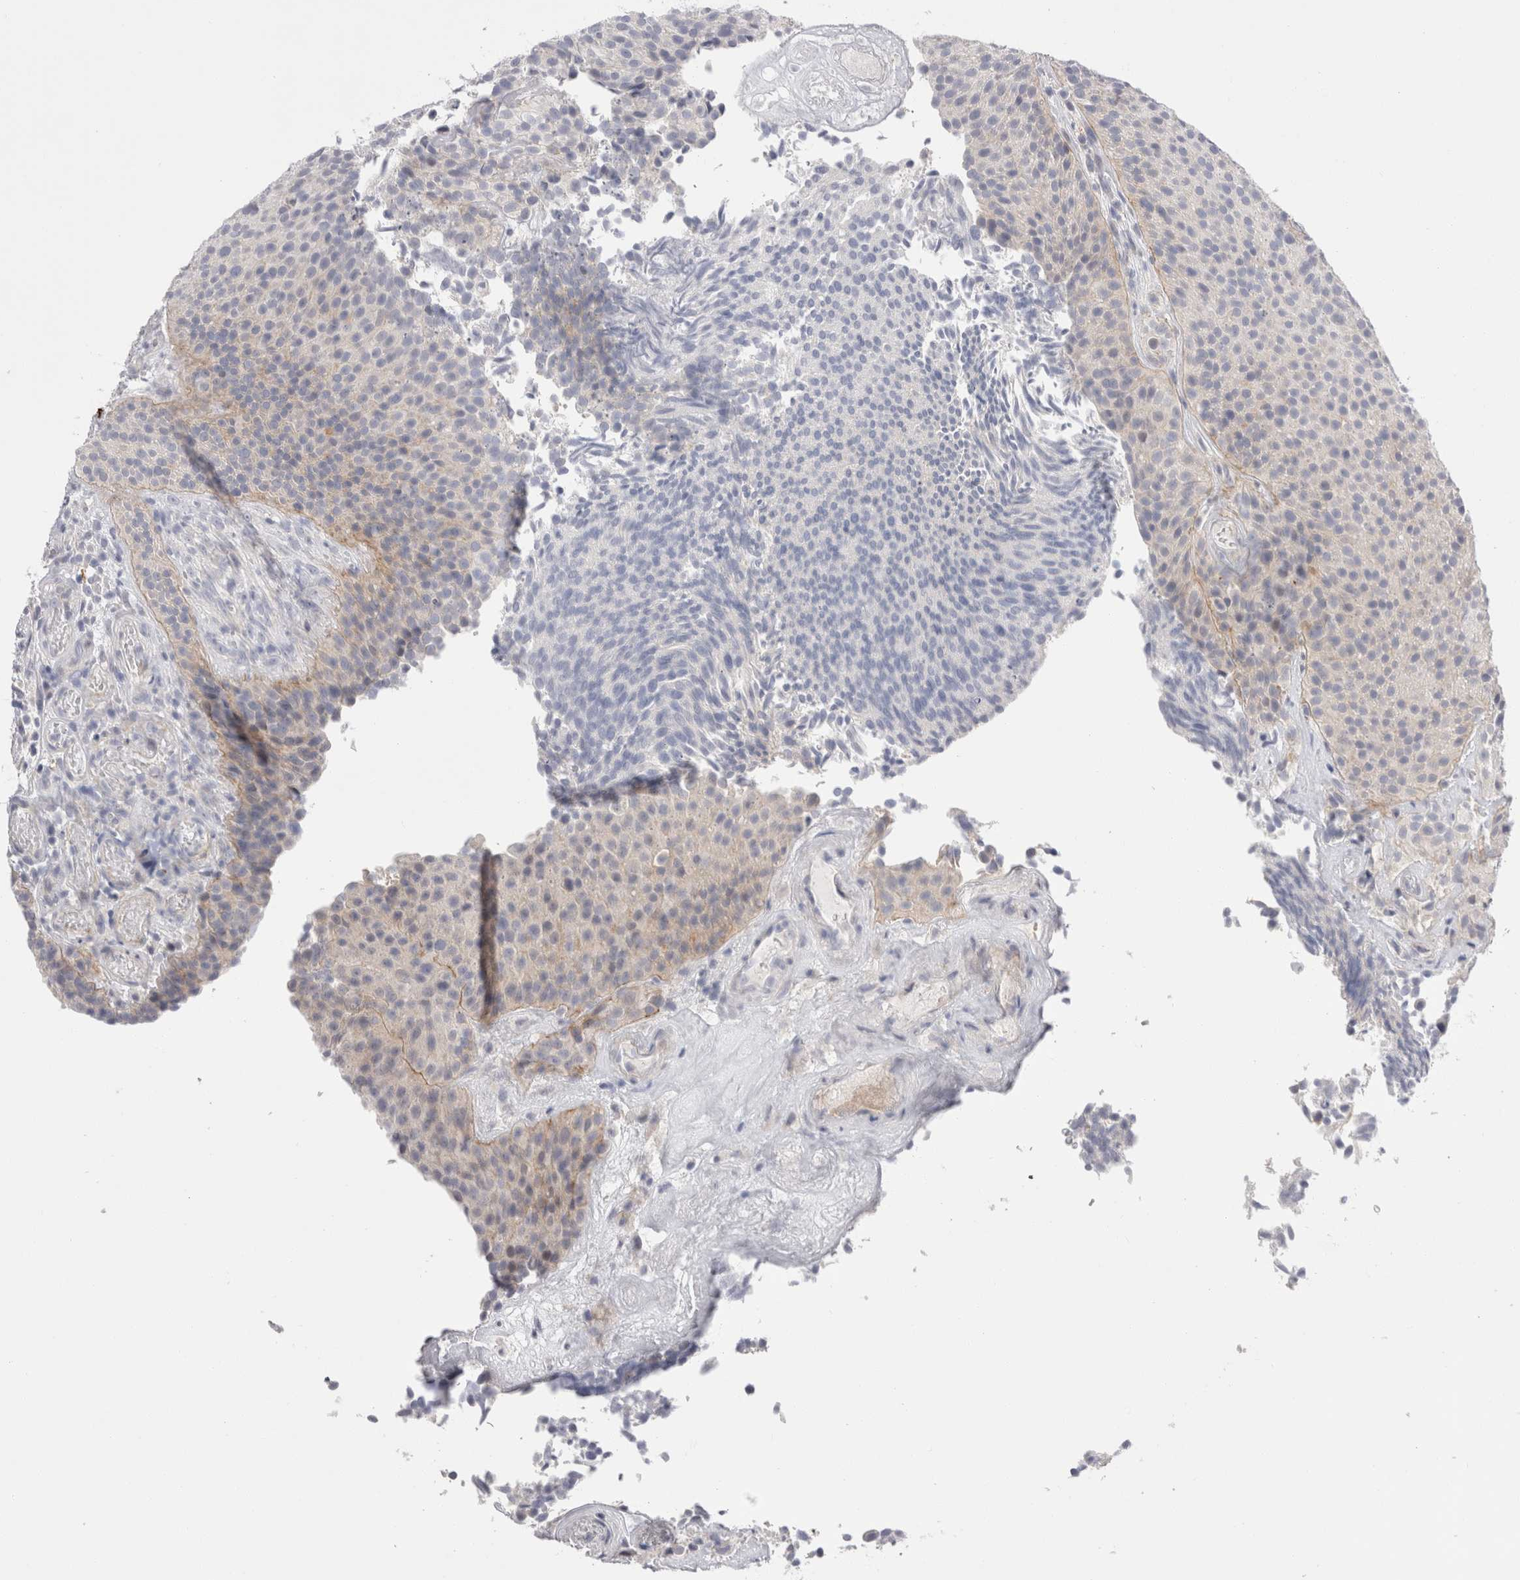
{"staining": {"intensity": "weak", "quantity": "<25%", "location": "cytoplasmic/membranous"}, "tissue": "urothelial cancer", "cell_type": "Tumor cells", "image_type": "cancer", "snomed": [{"axis": "morphology", "description": "Urothelial carcinoma, Low grade"}, {"axis": "topography", "description": "Urinary bladder"}], "caption": "DAB immunohistochemical staining of human urothelial cancer demonstrates no significant staining in tumor cells.", "gene": "SPINK2", "patient": {"sex": "male", "age": 86}}